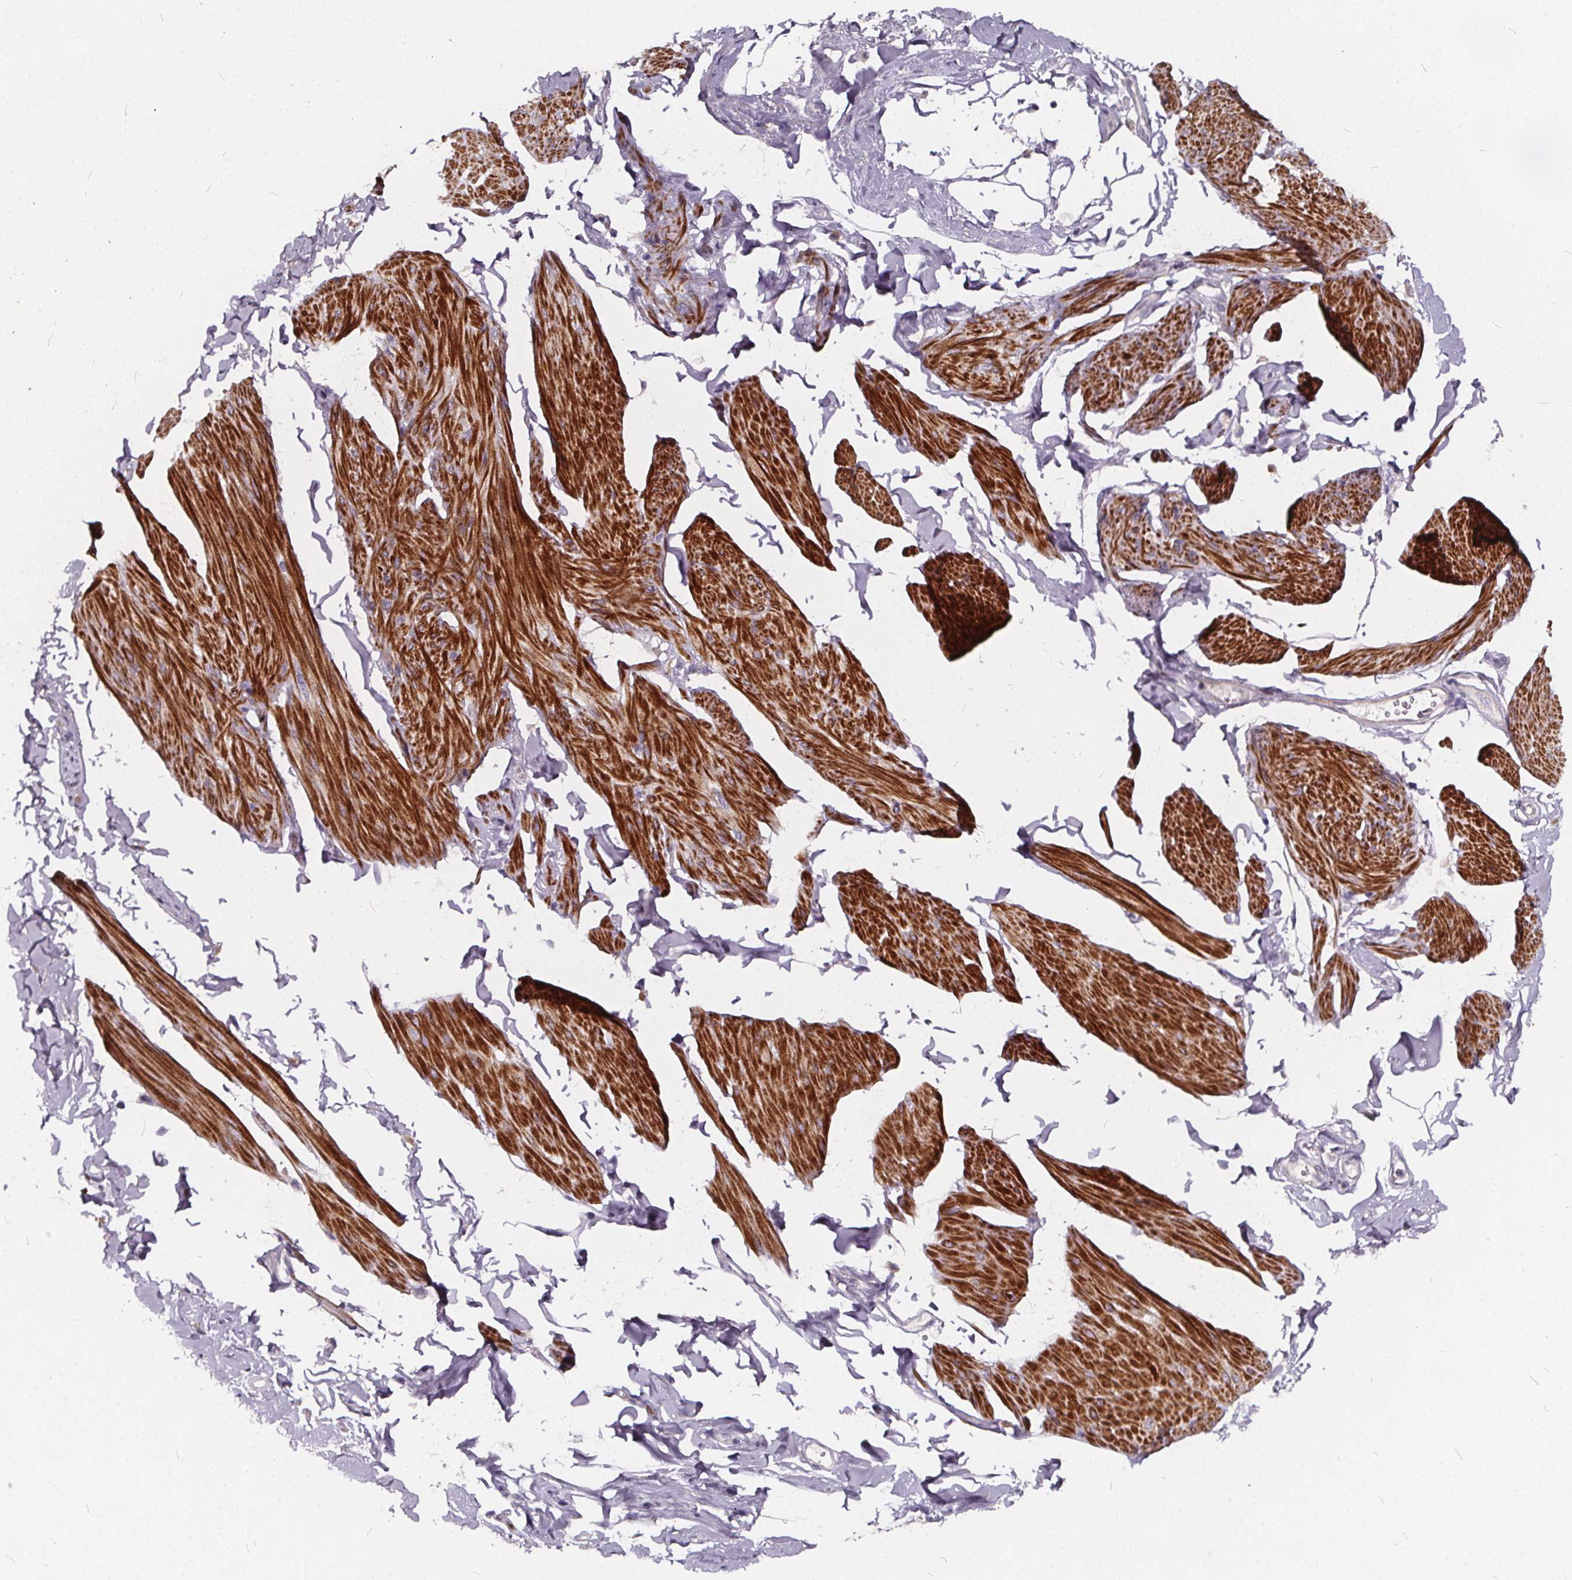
{"staining": {"intensity": "strong", "quantity": "25%-75%", "location": "cytoplasmic/membranous"}, "tissue": "smooth muscle", "cell_type": "Smooth muscle cells", "image_type": "normal", "snomed": [{"axis": "morphology", "description": "Normal tissue, NOS"}, {"axis": "topography", "description": "Adipose tissue"}, {"axis": "topography", "description": "Smooth muscle"}, {"axis": "topography", "description": "Peripheral nerve tissue"}], "caption": "Brown immunohistochemical staining in benign smooth muscle shows strong cytoplasmic/membranous expression in about 25%-75% of smooth muscle cells.", "gene": "TSPAN14", "patient": {"sex": "male", "age": 83}}